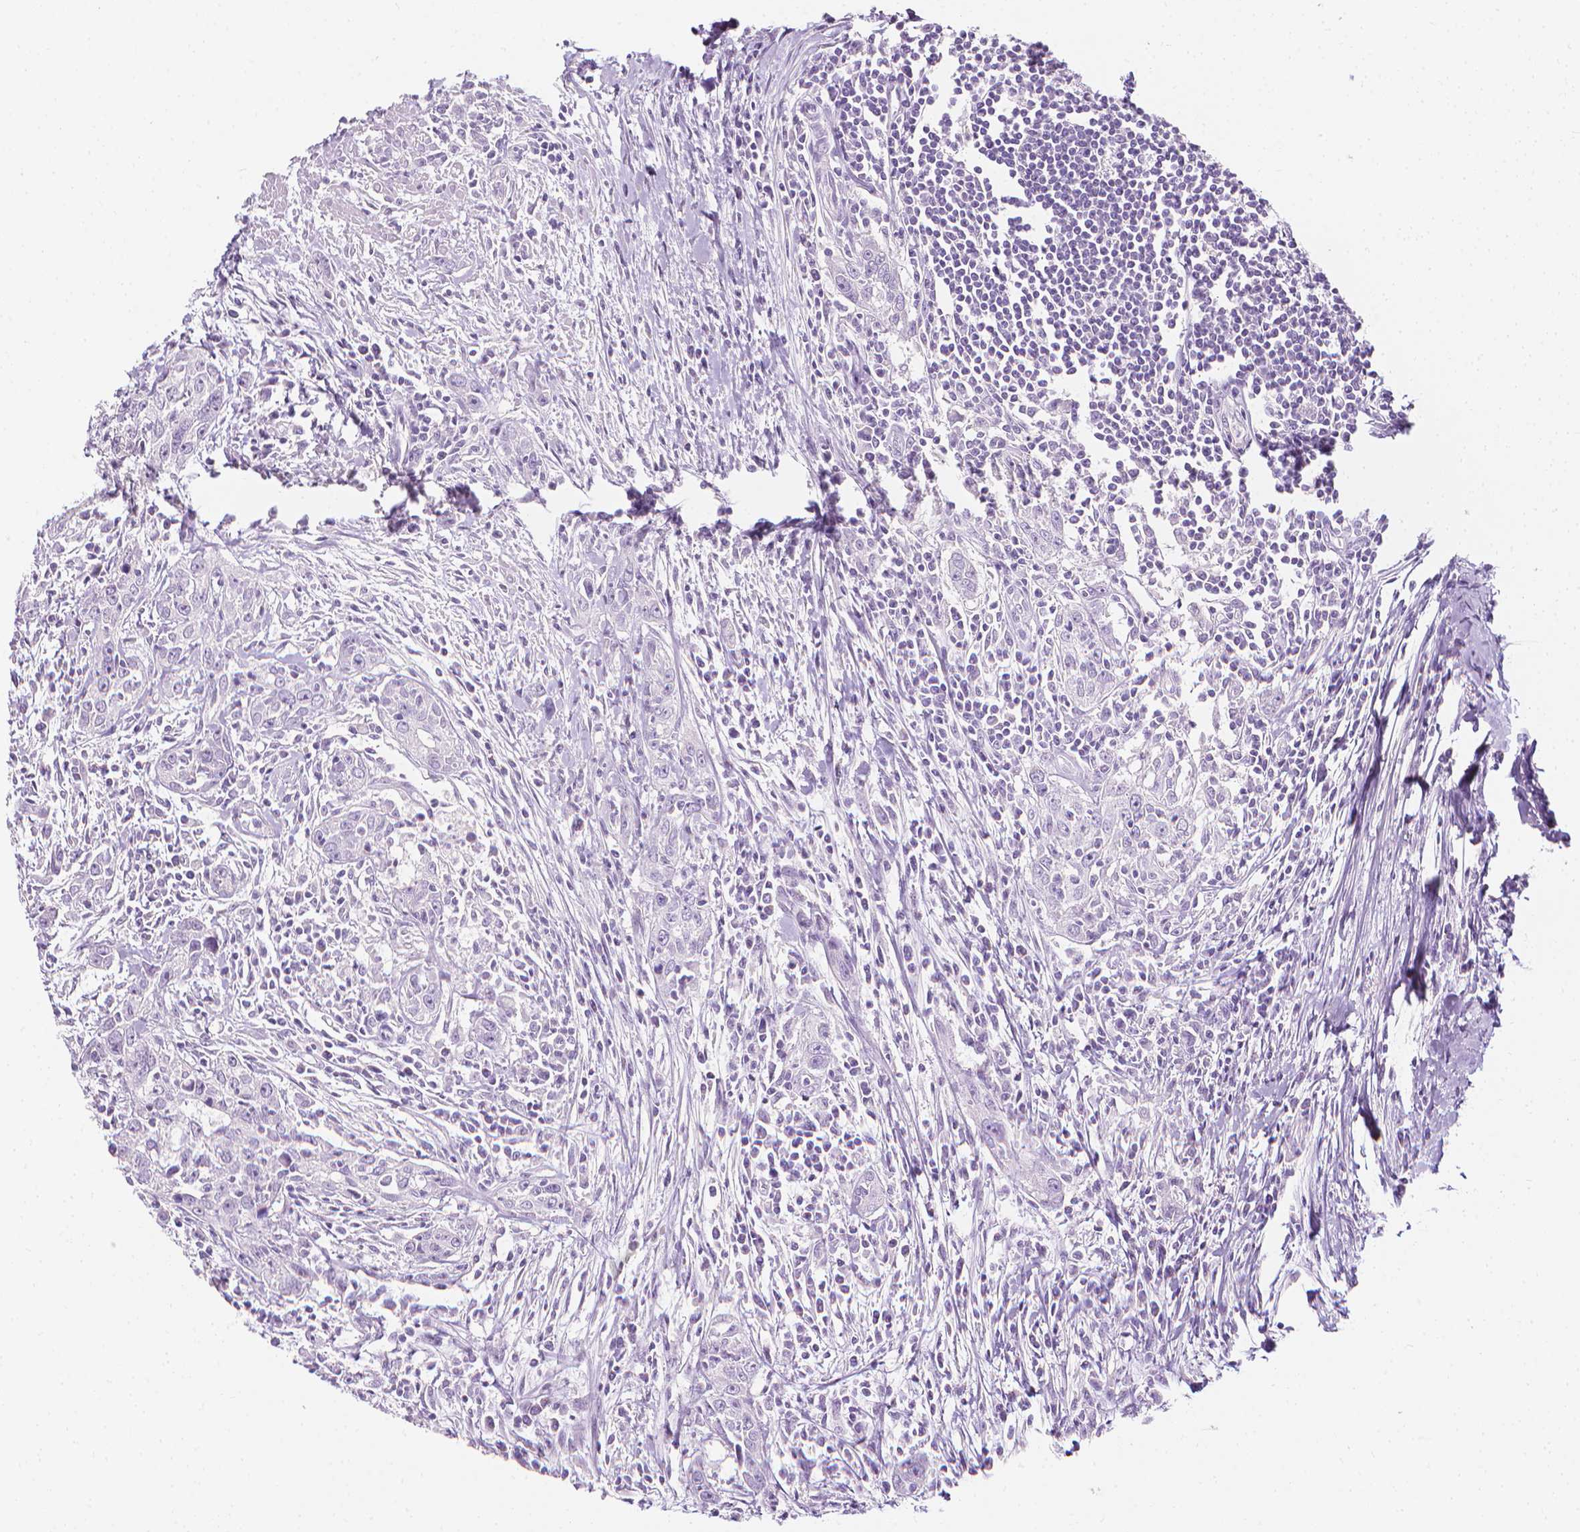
{"staining": {"intensity": "negative", "quantity": "none", "location": "none"}, "tissue": "urothelial cancer", "cell_type": "Tumor cells", "image_type": "cancer", "snomed": [{"axis": "morphology", "description": "Urothelial carcinoma, High grade"}, {"axis": "topography", "description": "Urinary bladder"}], "caption": "Immunohistochemistry (IHC) histopathology image of neoplastic tissue: urothelial cancer stained with DAB (3,3'-diaminobenzidine) reveals no significant protein positivity in tumor cells.", "gene": "DCAF8L1", "patient": {"sex": "male", "age": 83}}